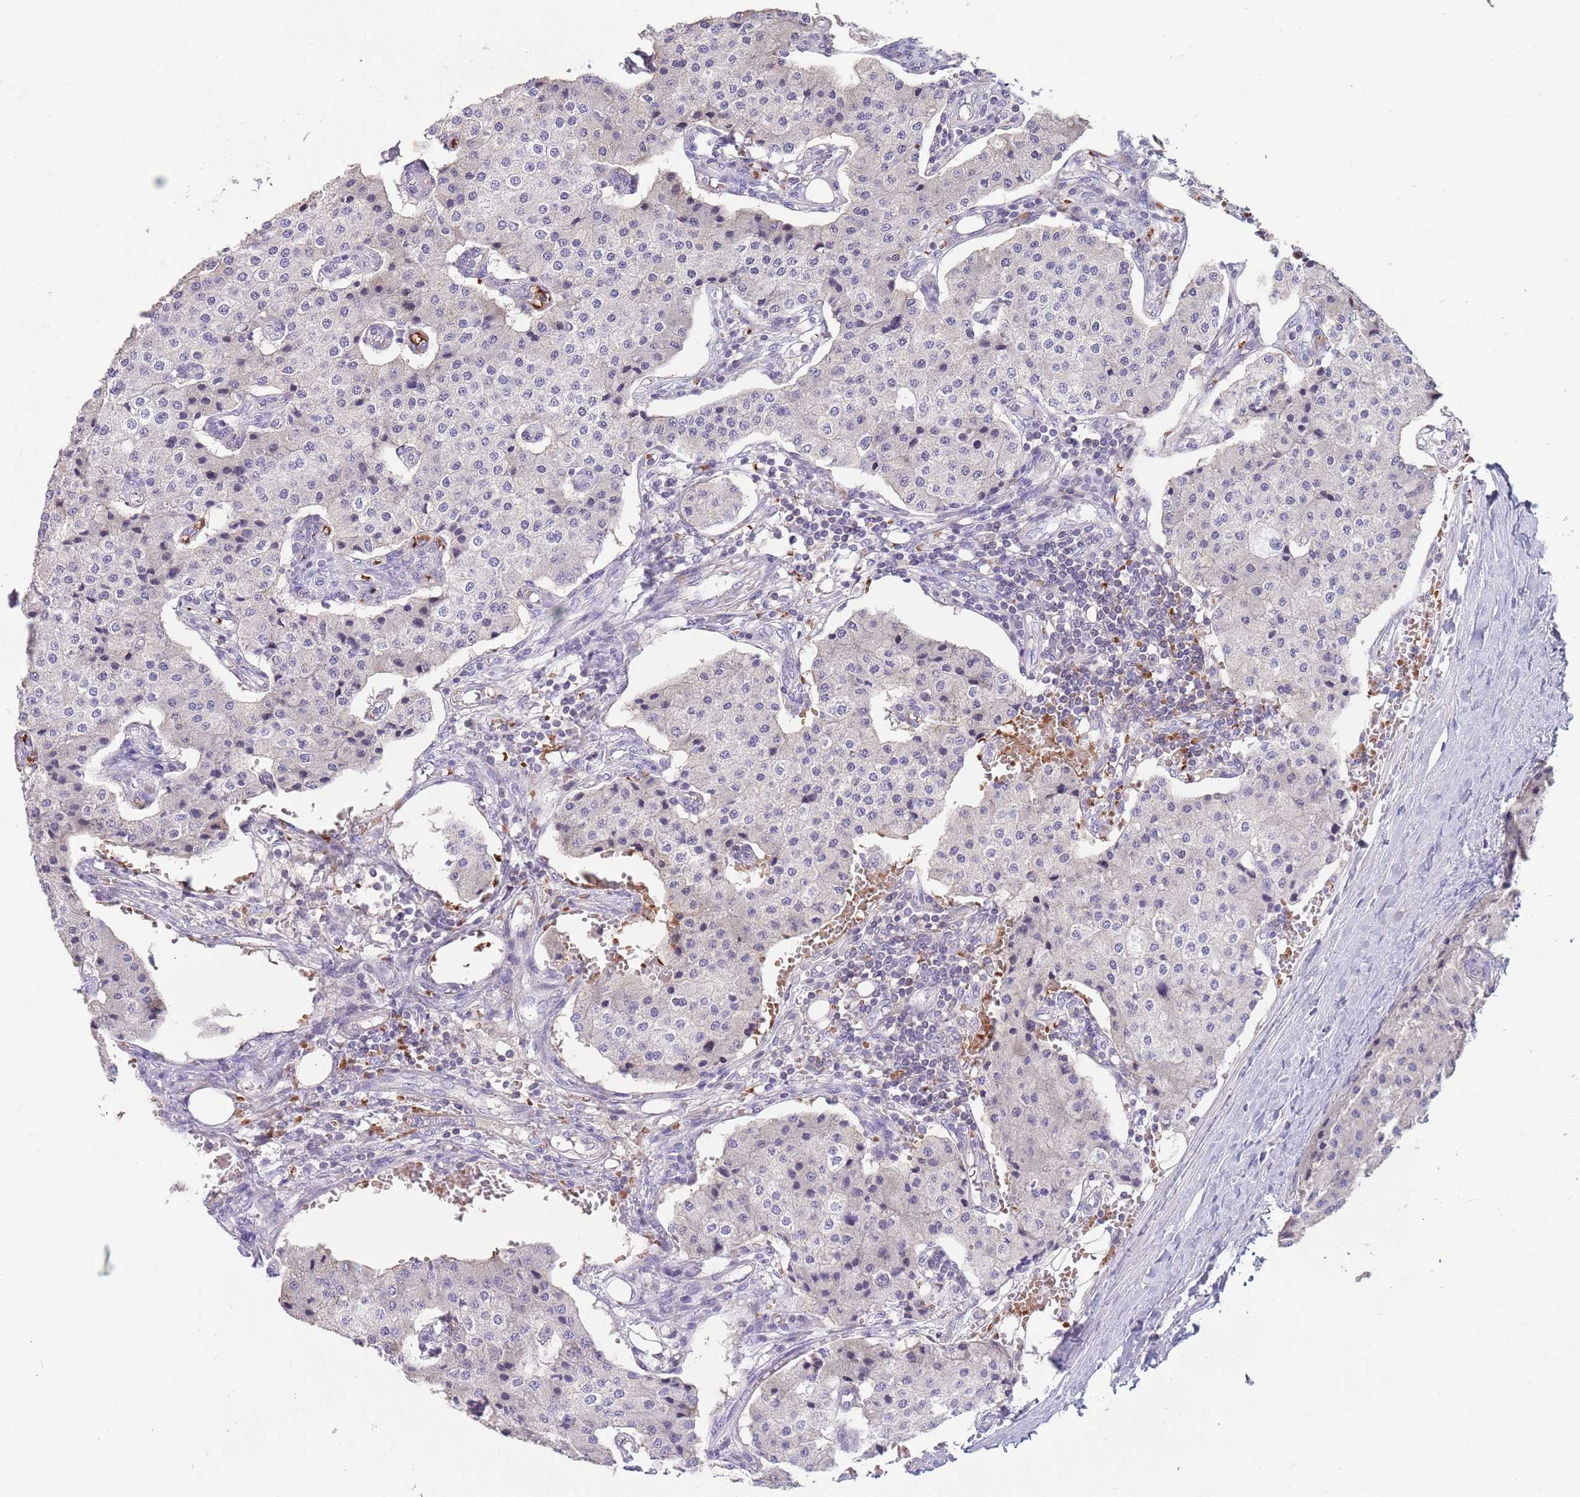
{"staining": {"intensity": "negative", "quantity": "none", "location": "none"}, "tissue": "carcinoid", "cell_type": "Tumor cells", "image_type": "cancer", "snomed": [{"axis": "morphology", "description": "Carcinoid, malignant, NOS"}, {"axis": "topography", "description": "Colon"}], "caption": "This is an immunohistochemistry (IHC) image of human malignant carcinoid. There is no staining in tumor cells.", "gene": "ZNF14", "patient": {"sex": "female", "age": 52}}